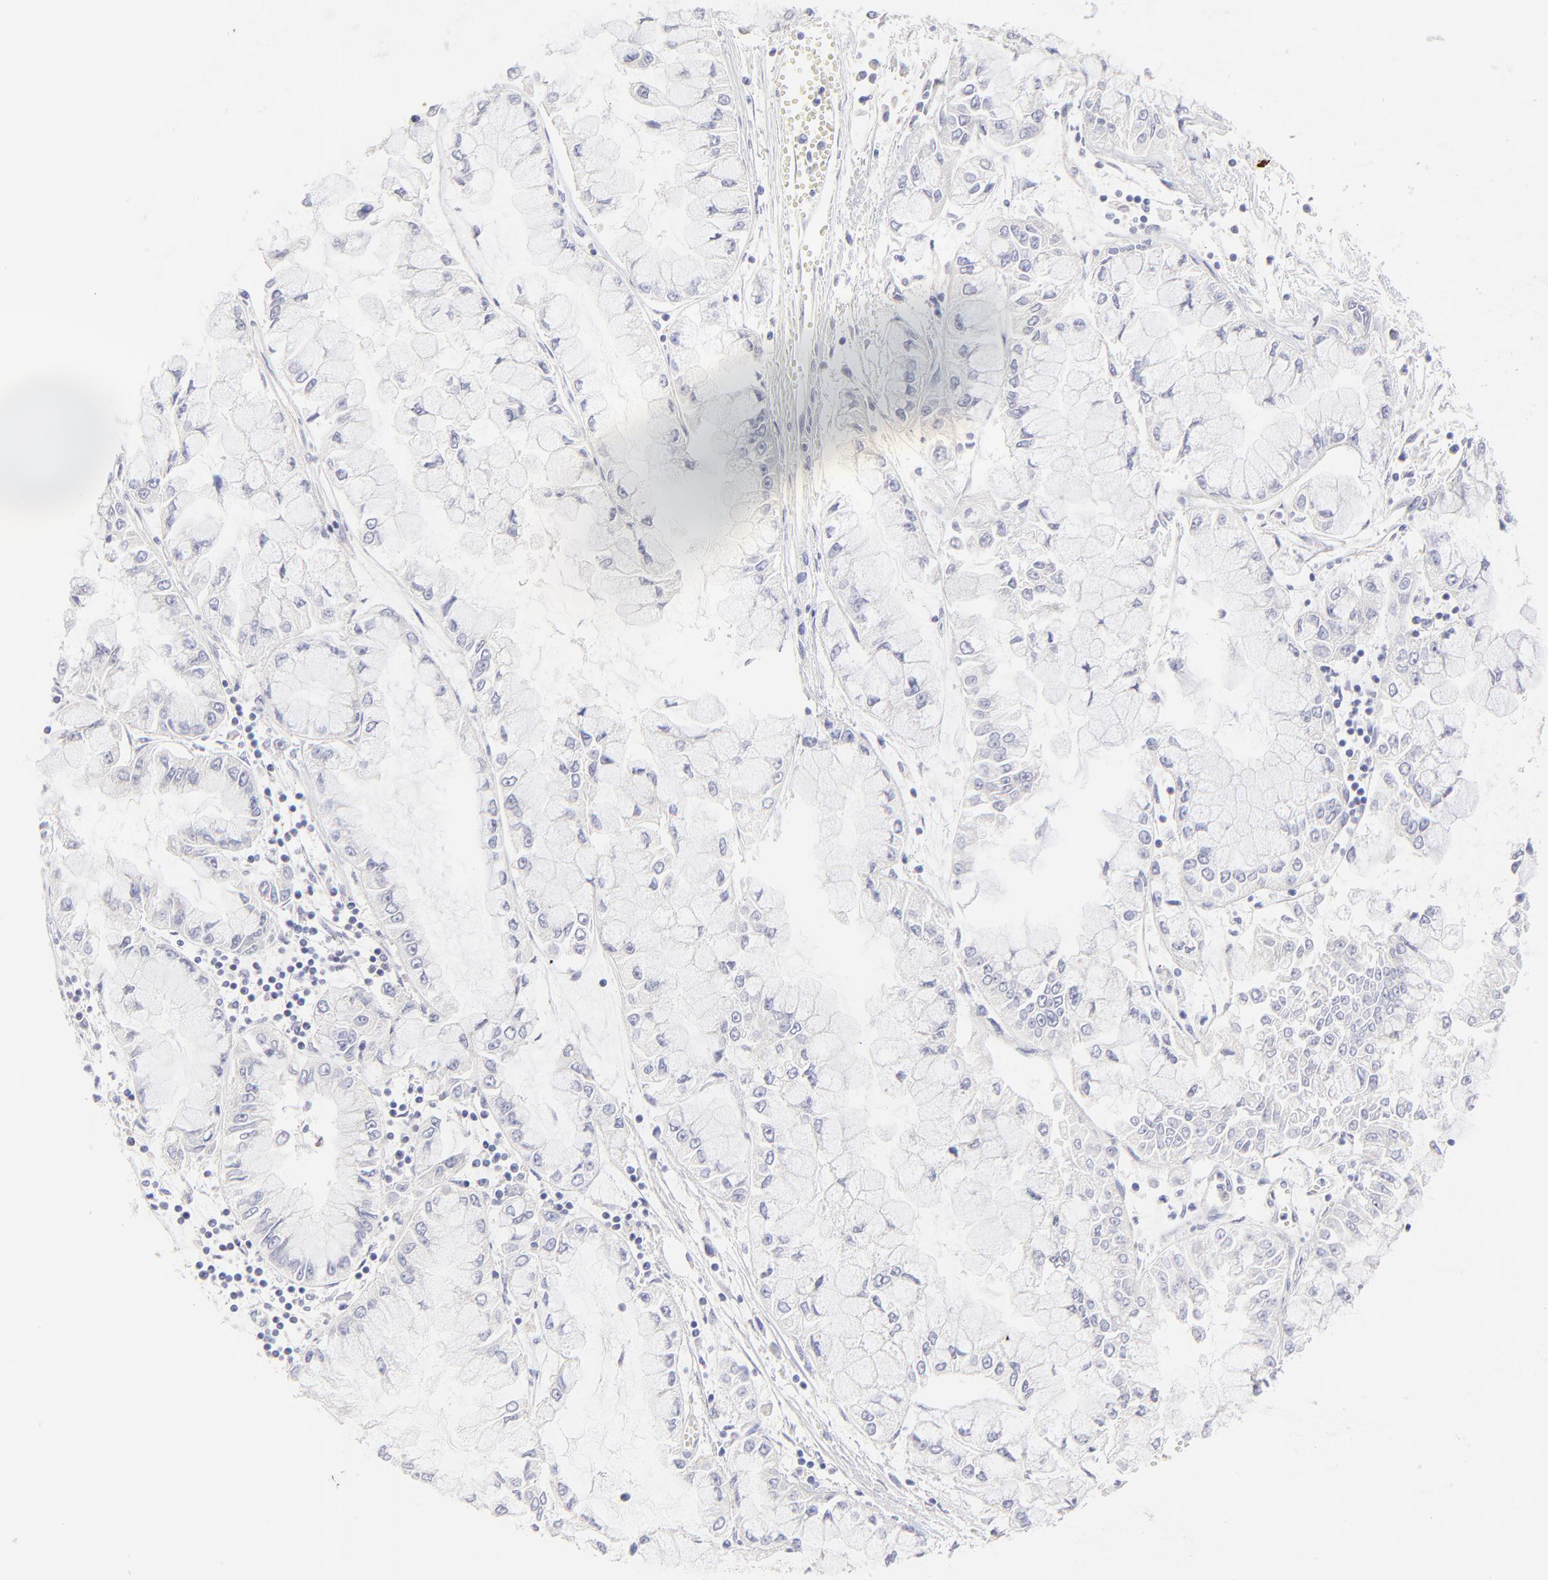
{"staining": {"intensity": "negative", "quantity": "none", "location": "none"}, "tissue": "liver cancer", "cell_type": "Tumor cells", "image_type": "cancer", "snomed": [{"axis": "morphology", "description": "Cholangiocarcinoma"}, {"axis": "topography", "description": "Liver"}], "caption": "An immunohistochemistry micrograph of liver cancer is shown. There is no staining in tumor cells of liver cancer. Nuclei are stained in blue.", "gene": "BTG2", "patient": {"sex": "female", "age": 79}}